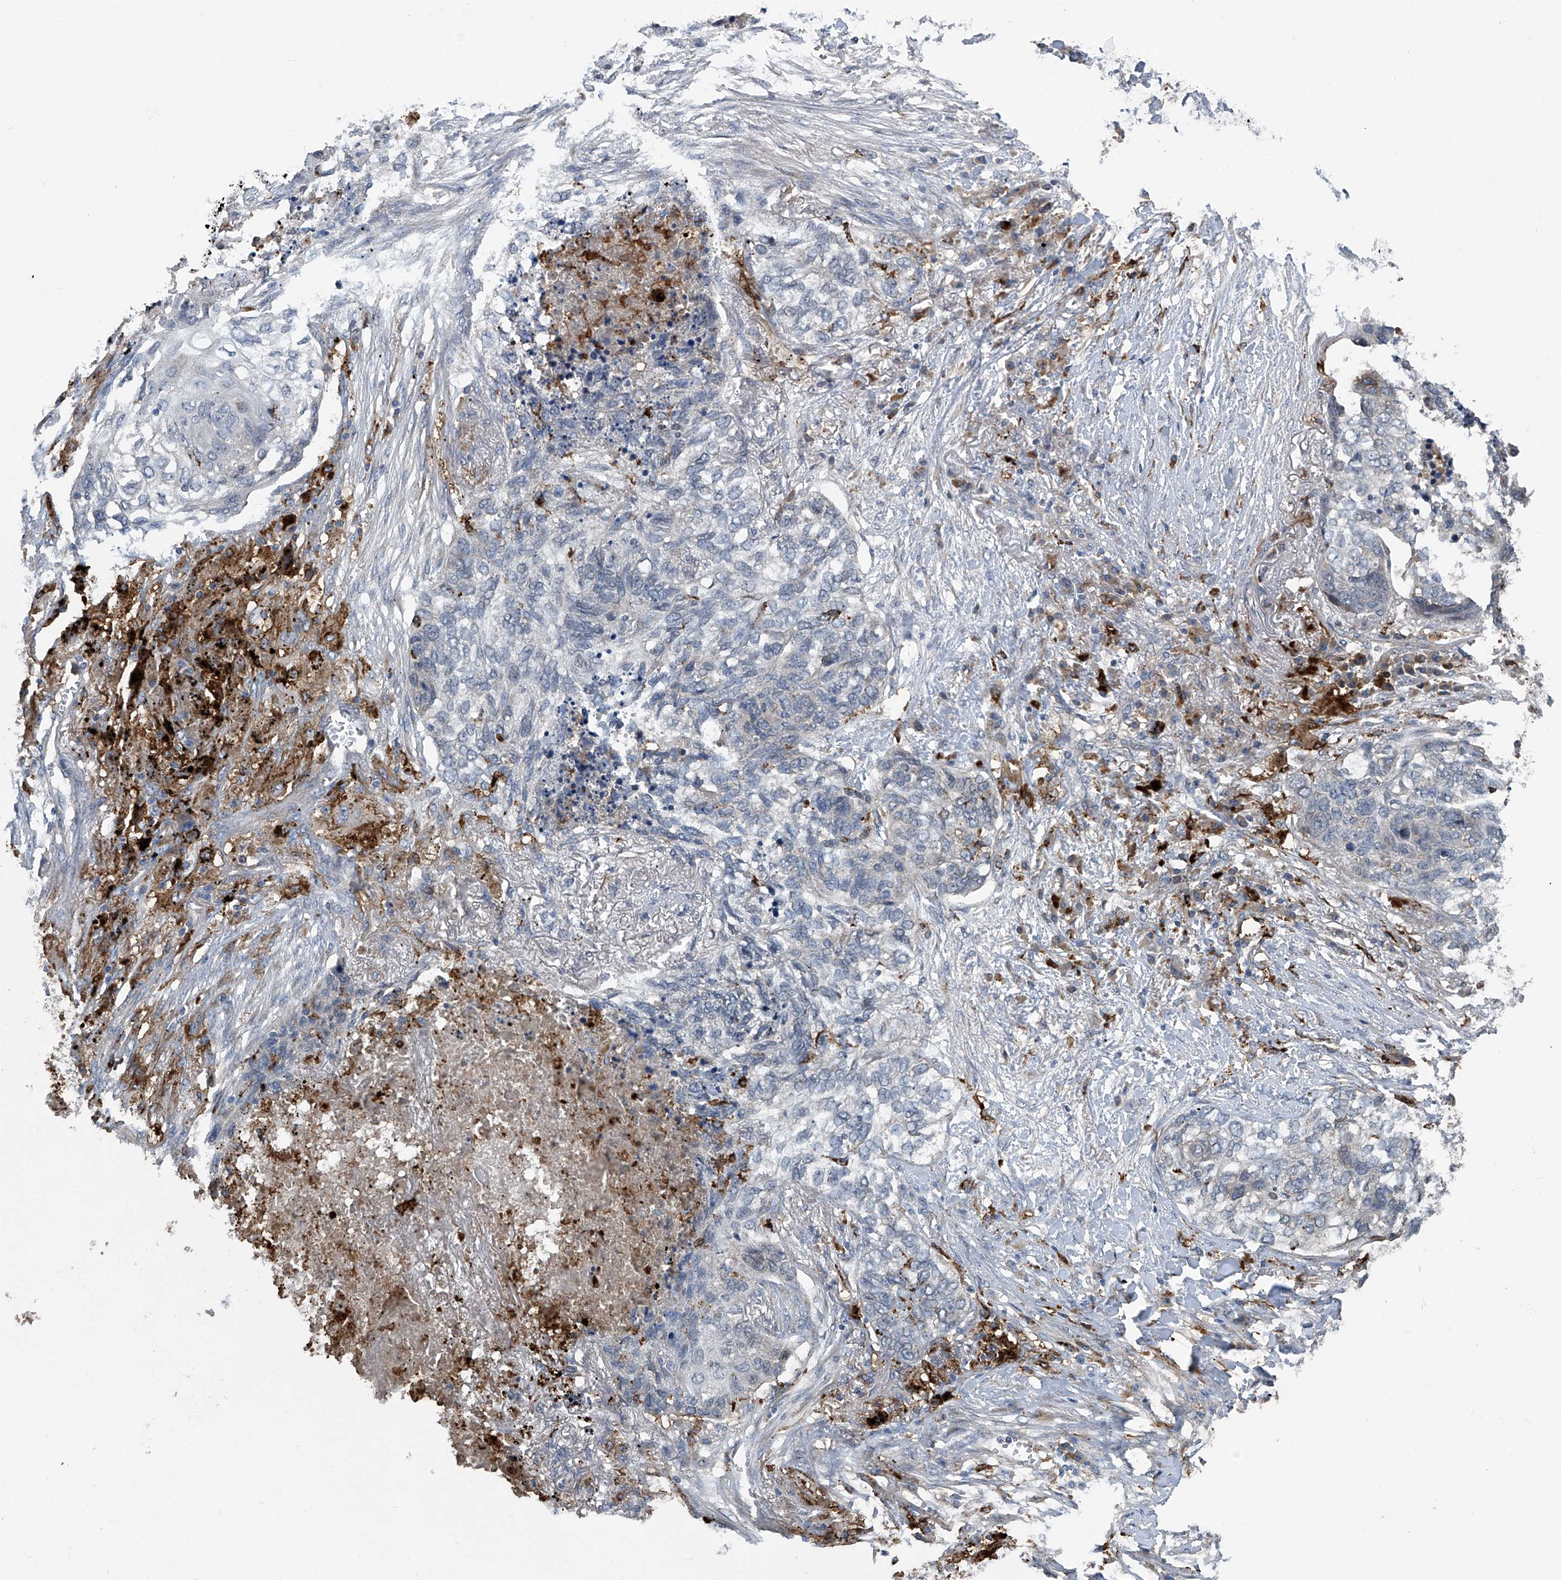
{"staining": {"intensity": "negative", "quantity": "none", "location": "none"}, "tissue": "lung cancer", "cell_type": "Tumor cells", "image_type": "cancer", "snomed": [{"axis": "morphology", "description": "Squamous cell carcinoma, NOS"}, {"axis": "topography", "description": "Lung"}], "caption": "Immunohistochemical staining of lung squamous cell carcinoma demonstrates no significant staining in tumor cells.", "gene": "FAM167A", "patient": {"sex": "female", "age": 63}}